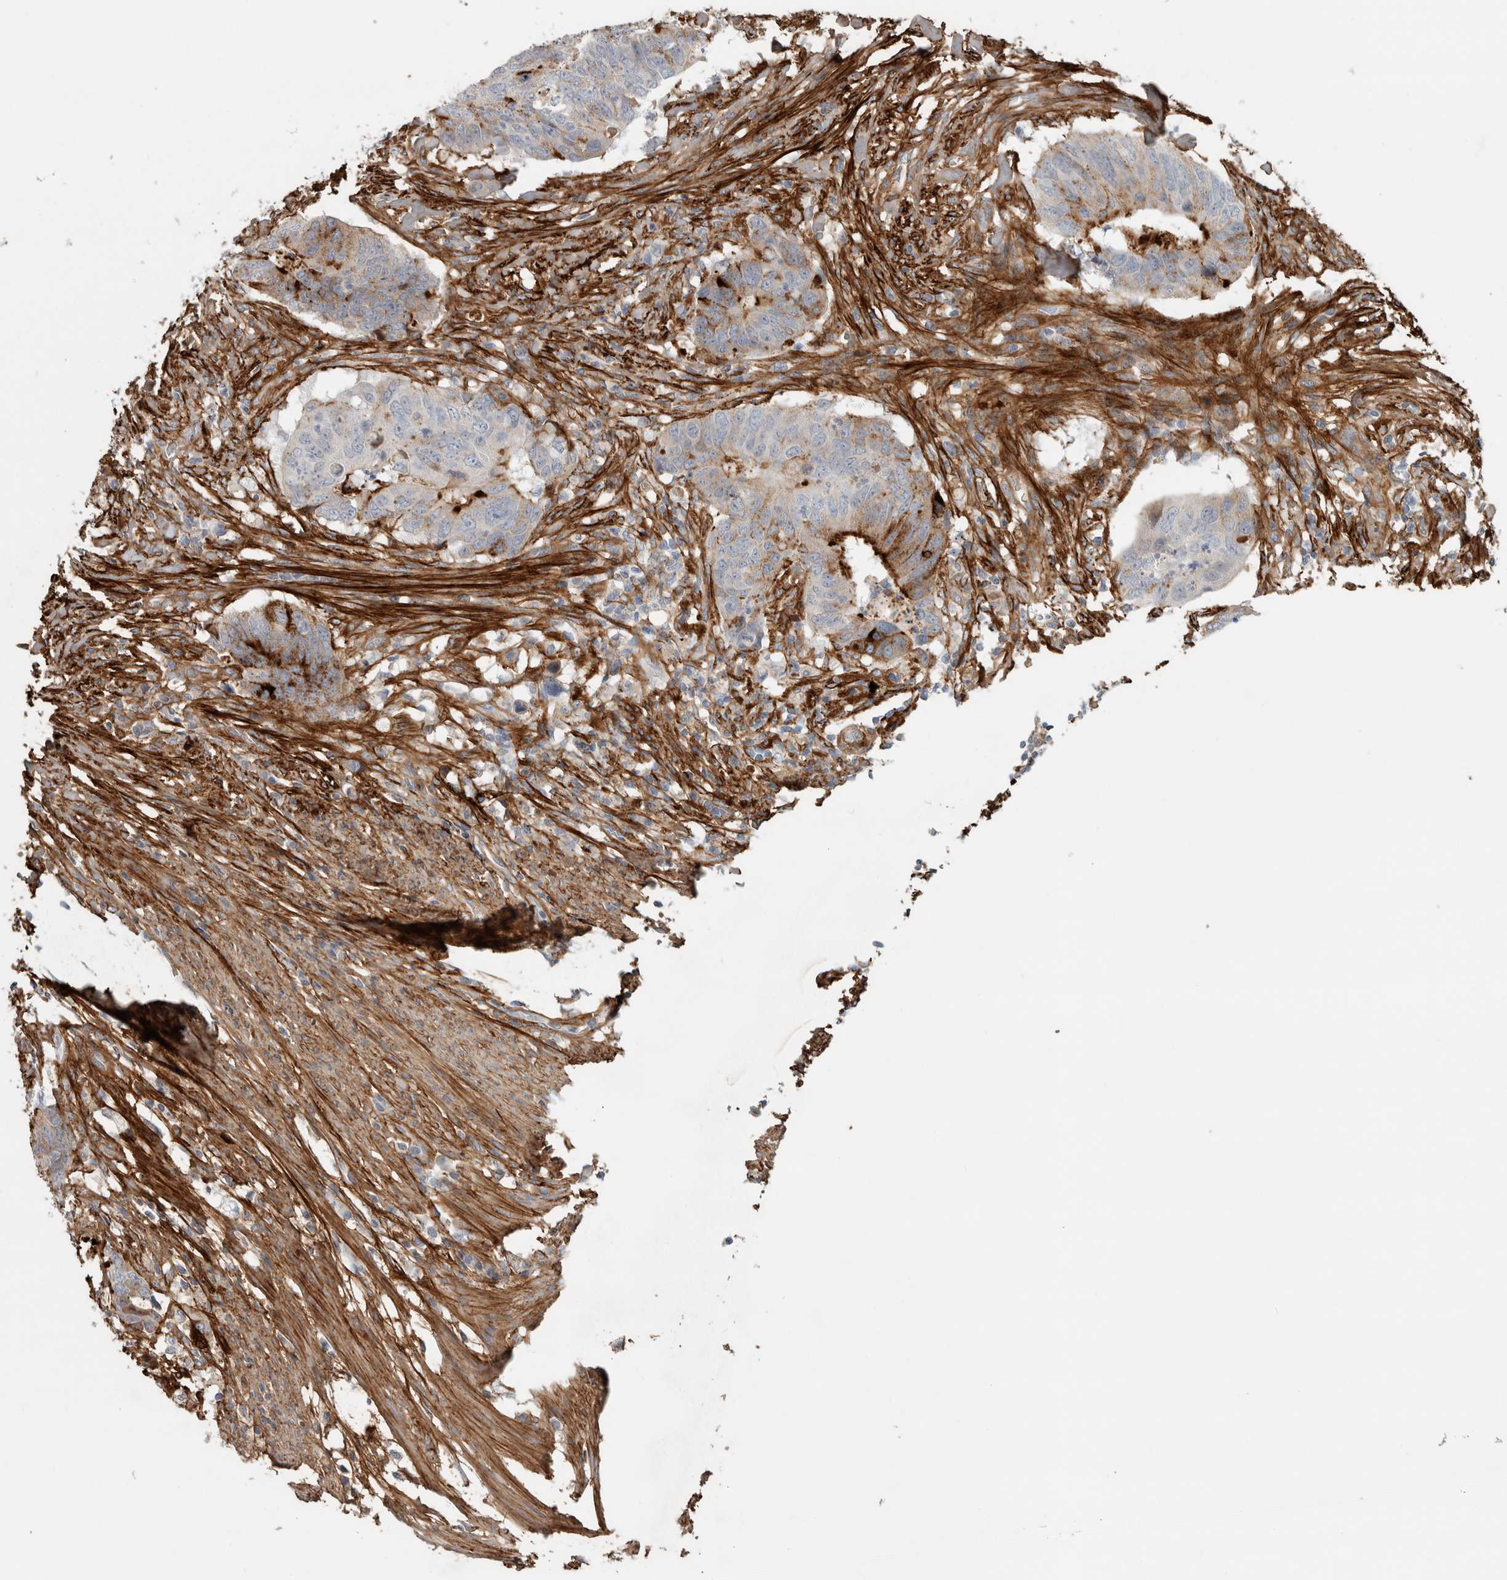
{"staining": {"intensity": "strong", "quantity": "25%-75%", "location": "cytoplasmic/membranous"}, "tissue": "colorectal cancer", "cell_type": "Tumor cells", "image_type": "cancer", "snomed": [{"axis": "morphology", "description": "Adenocarcinoma, NOS"}, {"axis": "topography", "description": "Colon"}], "caption": "High-power microscopy captured an immunohistochemistry (IHC) micrograph of adenocarcinoma (colorectal), revealing strong cytoplasmic/membranous expression in approximately 25%-75% of tumor cells. Using DAB (brown) and hematoxylin (blue) stains, captured at high magnification using brightfield microscopy.", "gene": "FN1", "patient": {"sex": "male", "age": 56}}